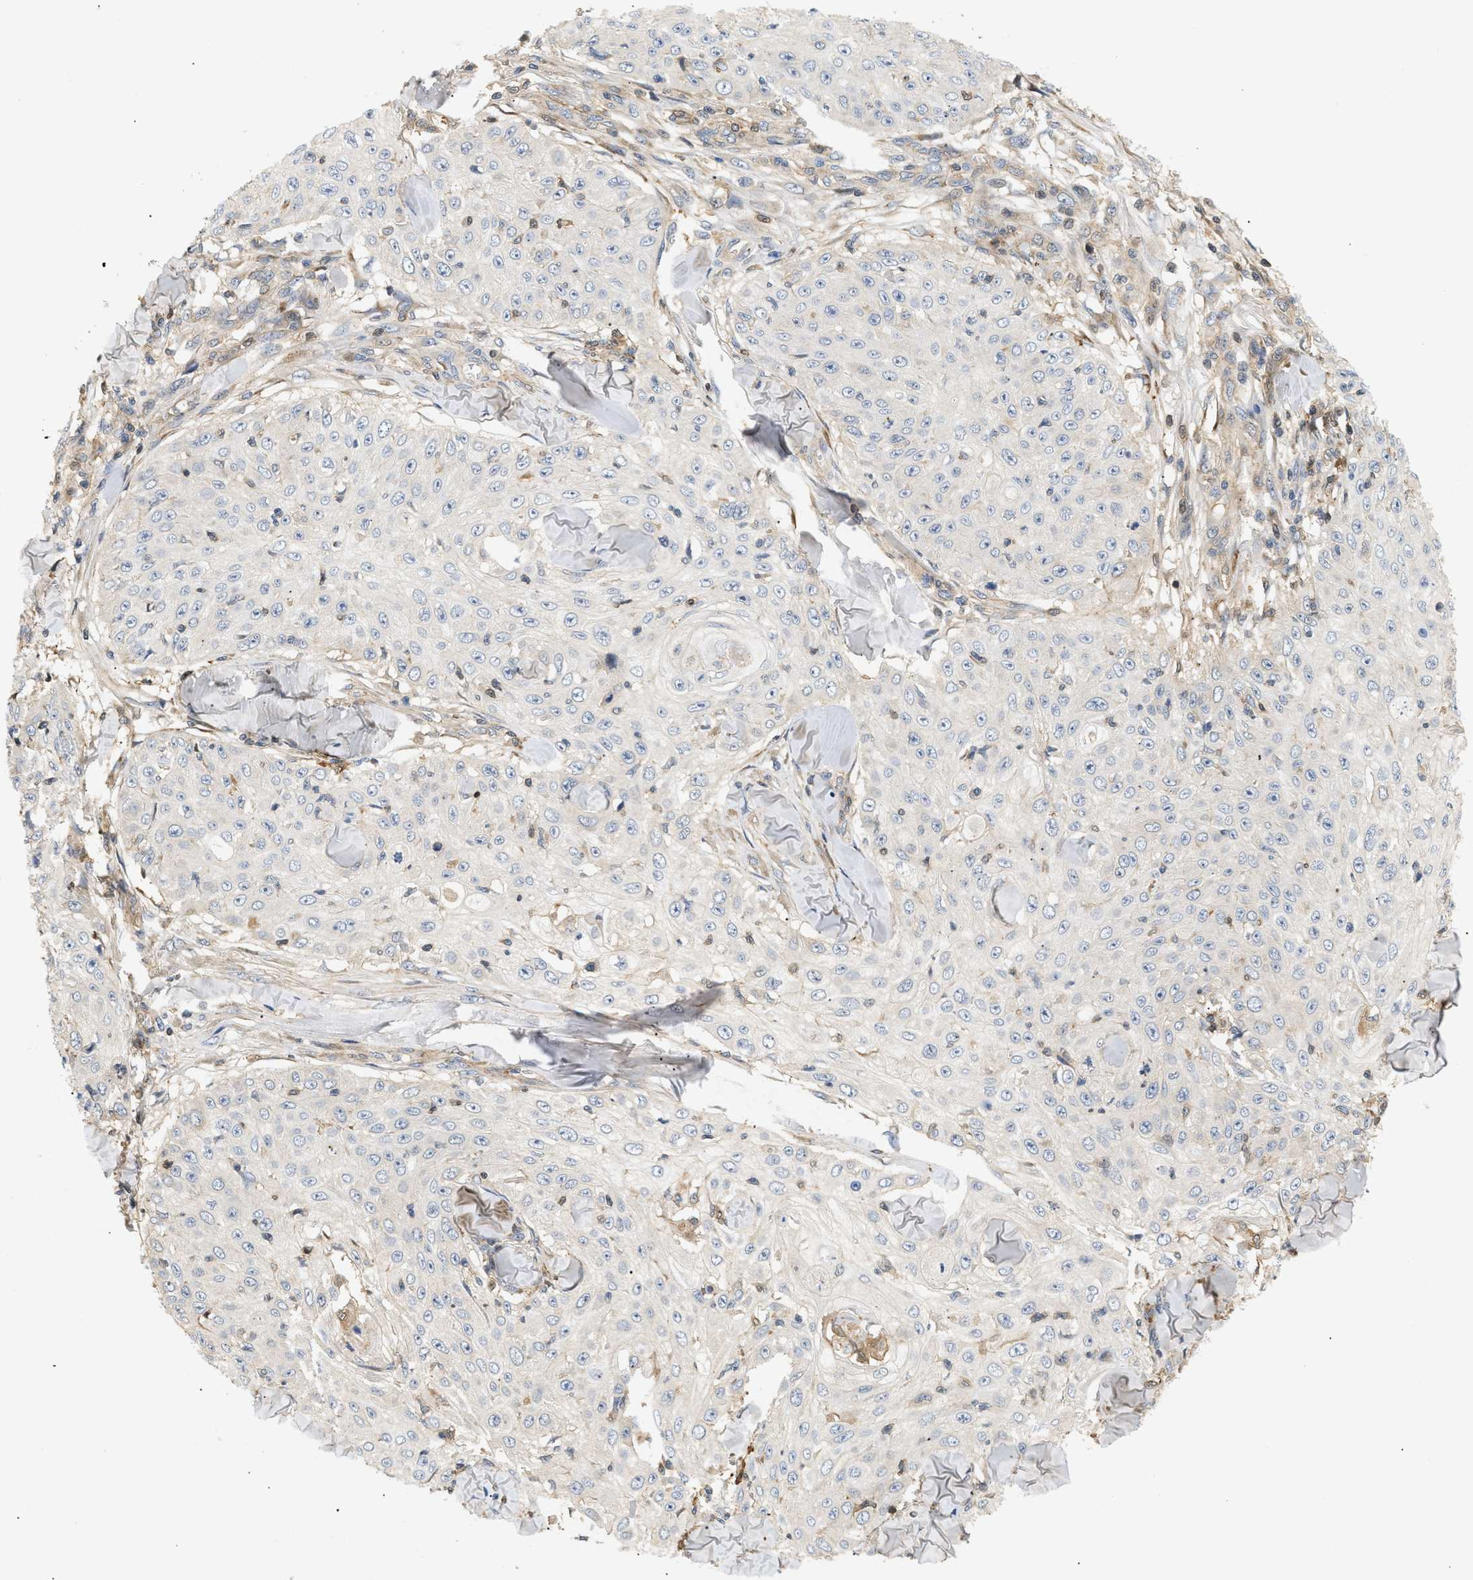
{"staining": {"intensity": "negative", "quantity": "none", "location": "none"}, "tissue": "skin cancer", "cell_type": "Tumor cells", "image_type": "cancer", "snomed": [{"axis": "morphology", "description": "Squamous cell carcinoma, NOS"}, {"axis": "topography", "description": "Skin"}], "caption": "IHC histopathology image of neoplastic tissue: skin squamous cell carcinoma stained with DAB (3,3'-diaminobenzidine) reveals no significant protein positivity in tumor cells.", "gene": "FARS2", "patient": {"sex": "male", "age": 86}}